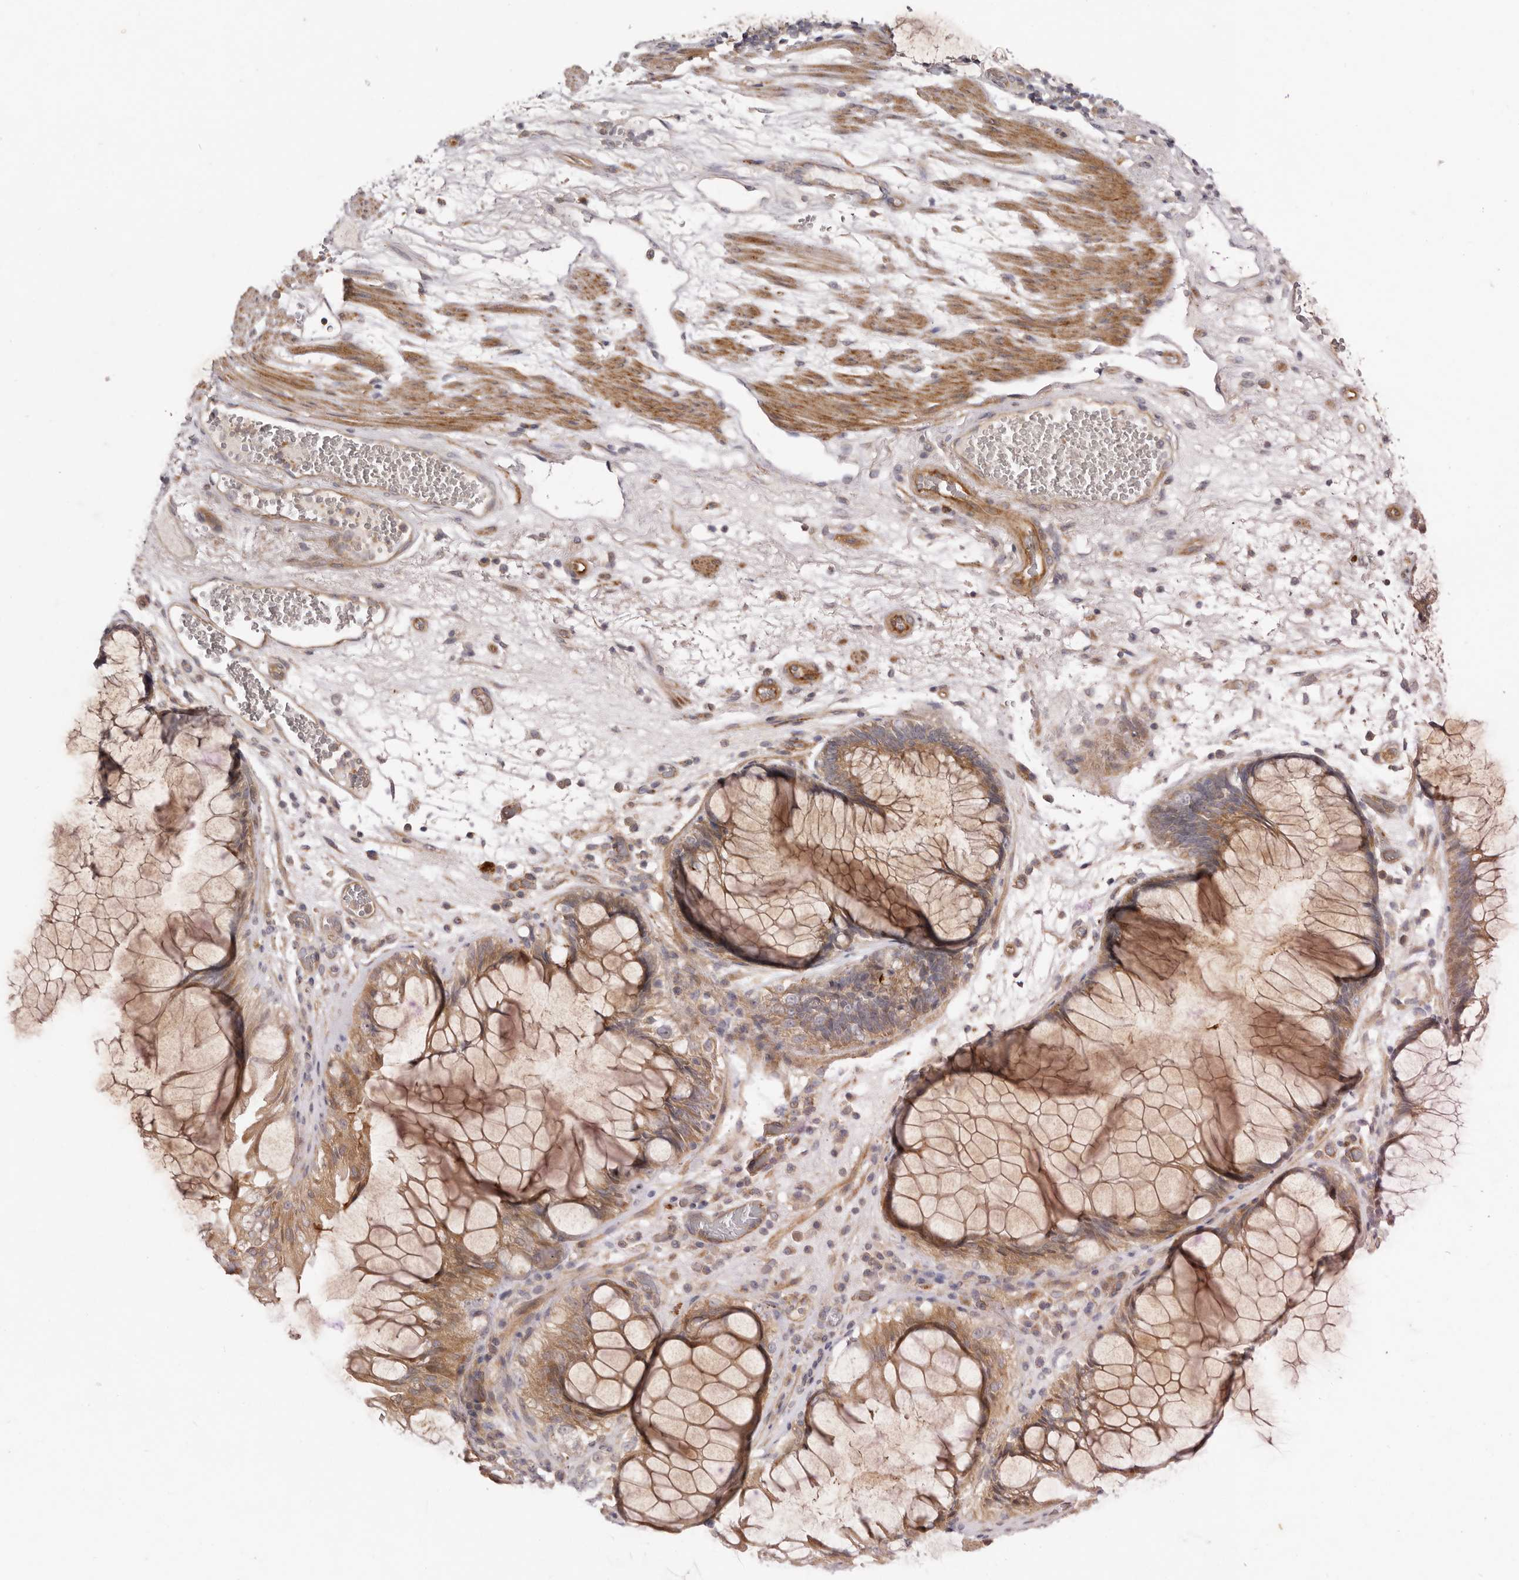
{"staining": {"intensity": "moderate", "quantity": ">75%", "location": "cytoplasmic/membranous"}, "tissue": "melanoma", "cell_type": "Tumor cells", "image_type": "cancer", "snomed": [{"axis": "morphology", "description": "Malignant melanoma, NOS"}, {"axis": "topography", "description": "Rectum"}], "caption": "Melanoma tissue shows moderate cytoplasmic/membranous staining in about >75% of tumor cells, visualized by immunohistochemistry.", "gene": "ADAMTS9", "patient": {"sex": "female", "age": 81}}